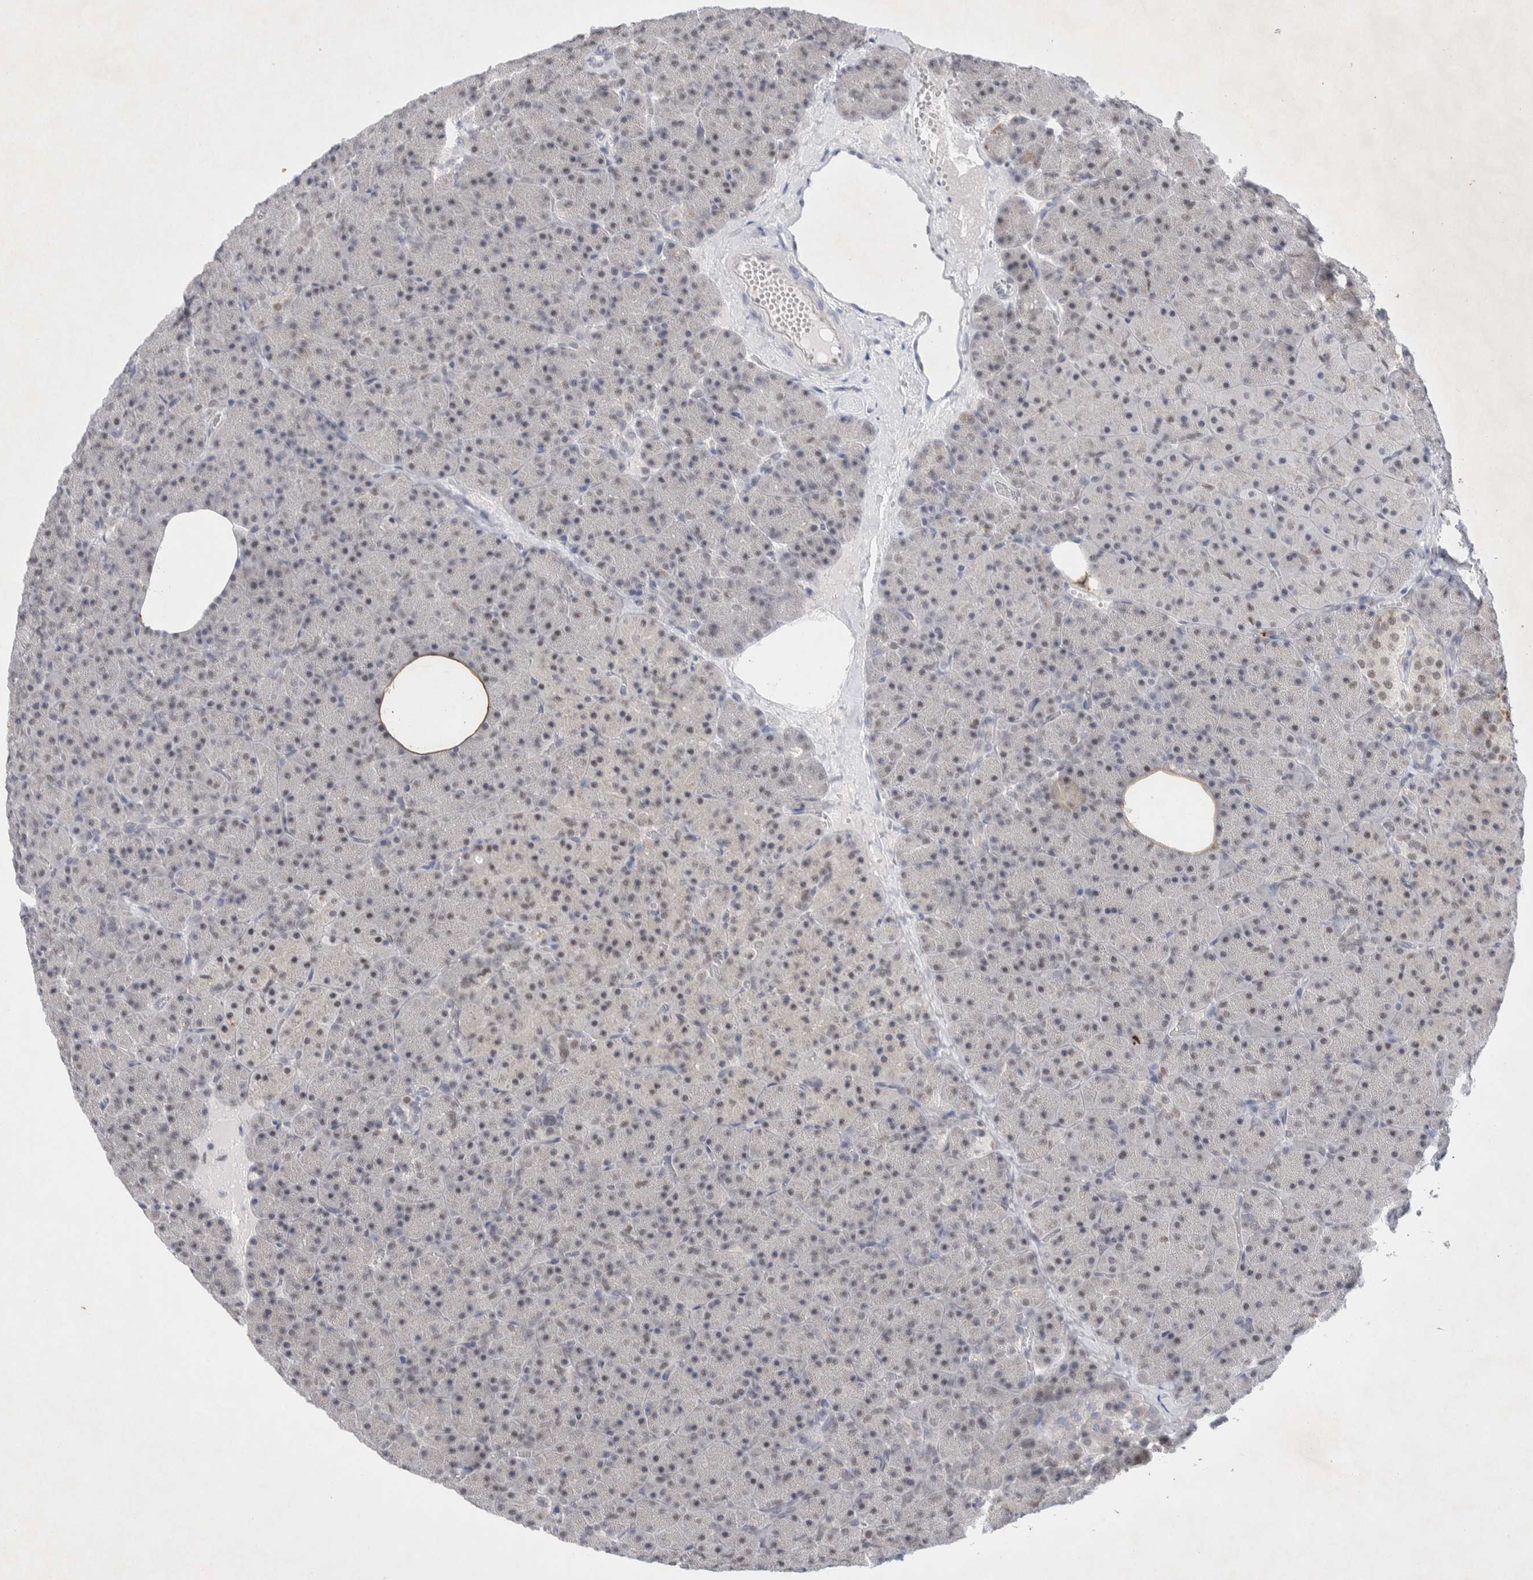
{"staining": {"intensity": "negative", "quantity": "none", "location": "none"}, "tissue": "pancreas", "cell_type": "Exocrine glandular cells", "image_type": "normal", "snomed": [{"axis": "morphology", "description": "Normal tissue, NOS"}, {"axis": "morphology", "description": "Carcinoid, malignant, NOS"}, {"axis": "topography", "description": "Pancreas"}], "caption": "An image of pancreas stained for a protein shows no brown staining in exocrine glandular cells.", "gene": "PRMT1", "patient": {"sex": "female", "age": 35}}